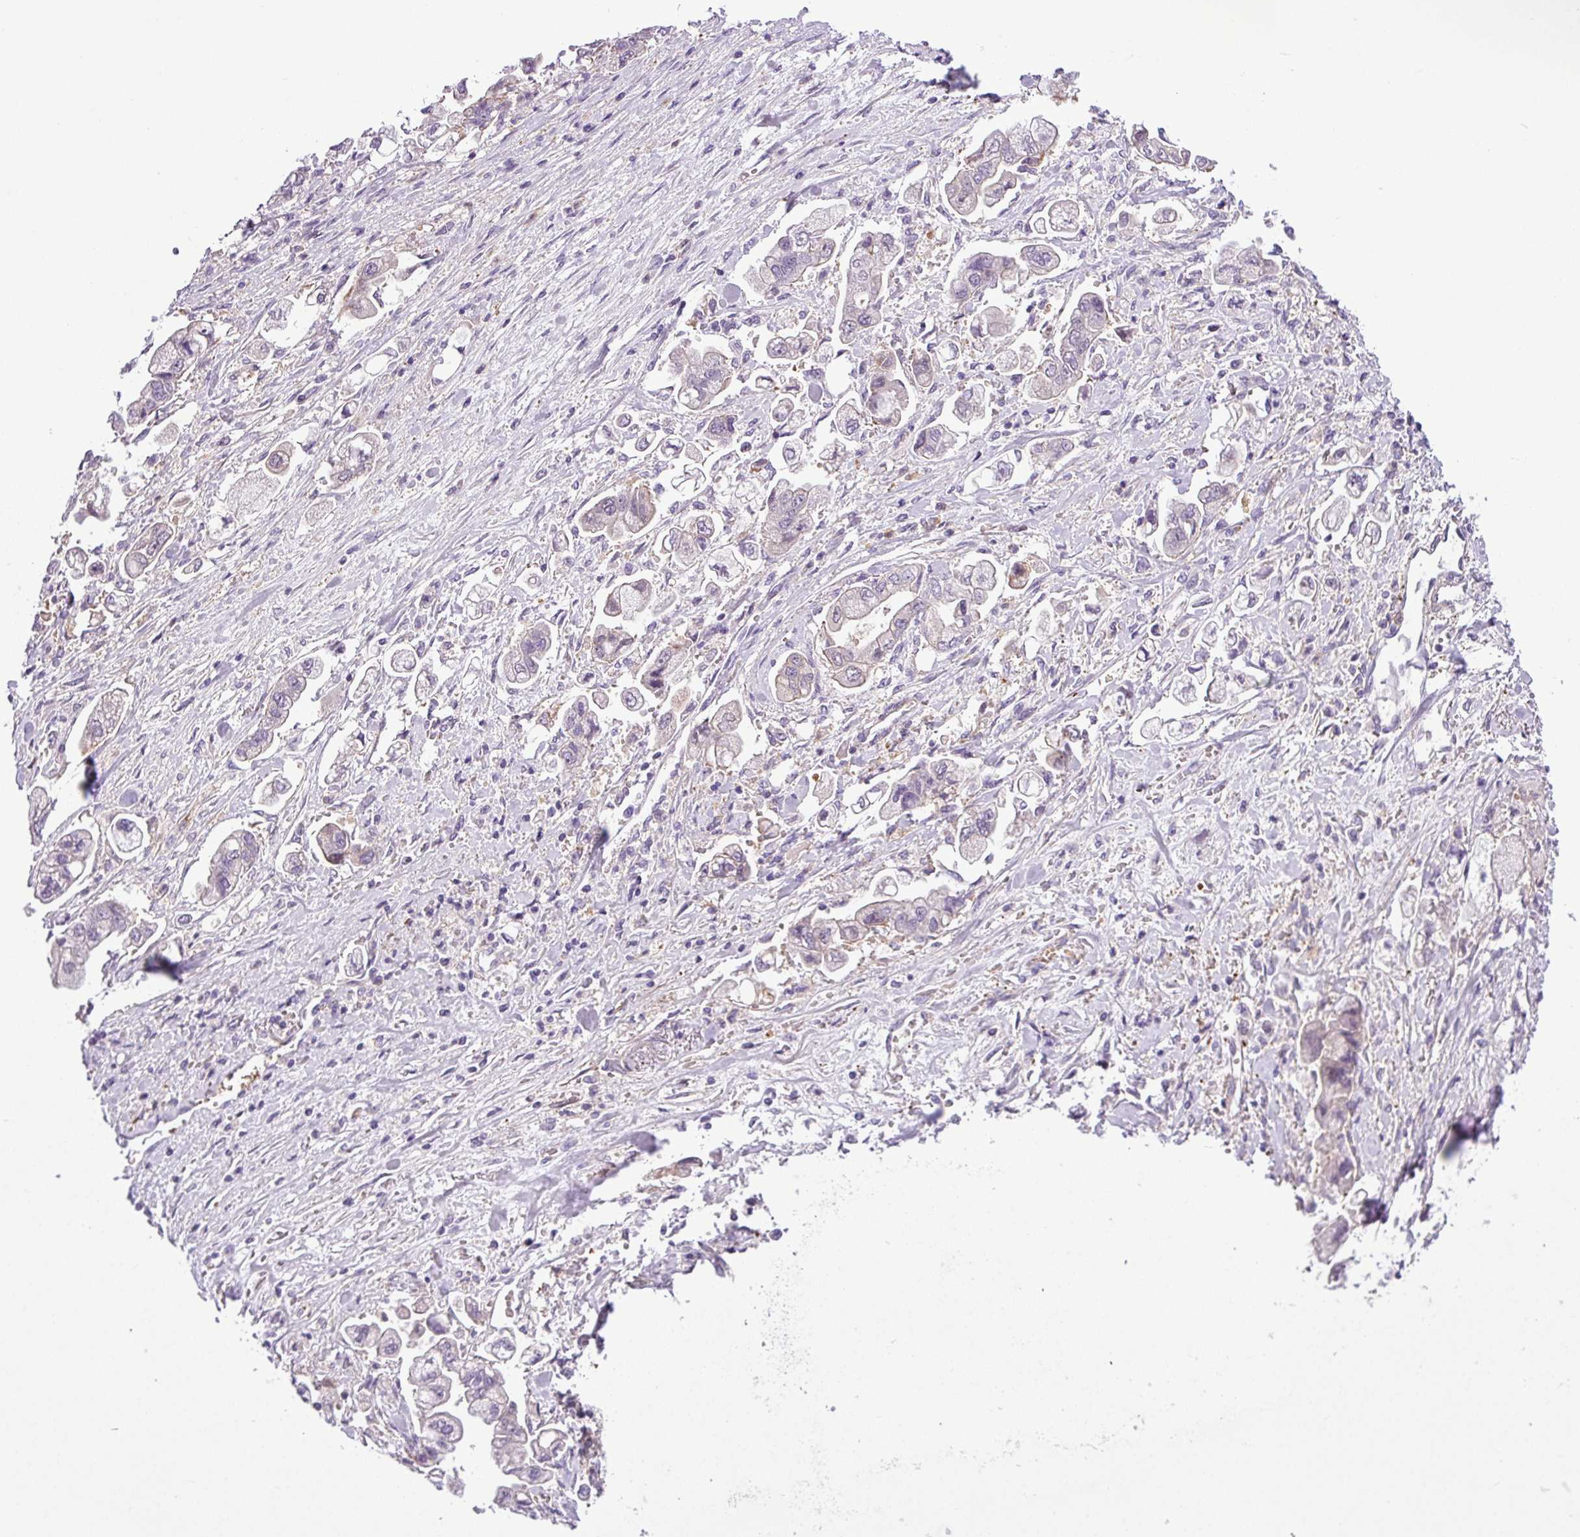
{"staining": {"intensity": "negative", "quantity": "none", "location": "none"}, "tissue": "stomach cancer", "cell_type": "Tumor cells", "image_type": "cancer", "snomed": [{"axis": "morphology", "description": "Adenocarcinoma, NOS"}, {"axis": "topography", "description": "Stomach"}], "caption": "Immunohistochemistry of human stomach adenocarcinoma shows no positivity in tumor cells.", "gene": "NBEAL2", "patient": {"sex": "male", "age": 62}}